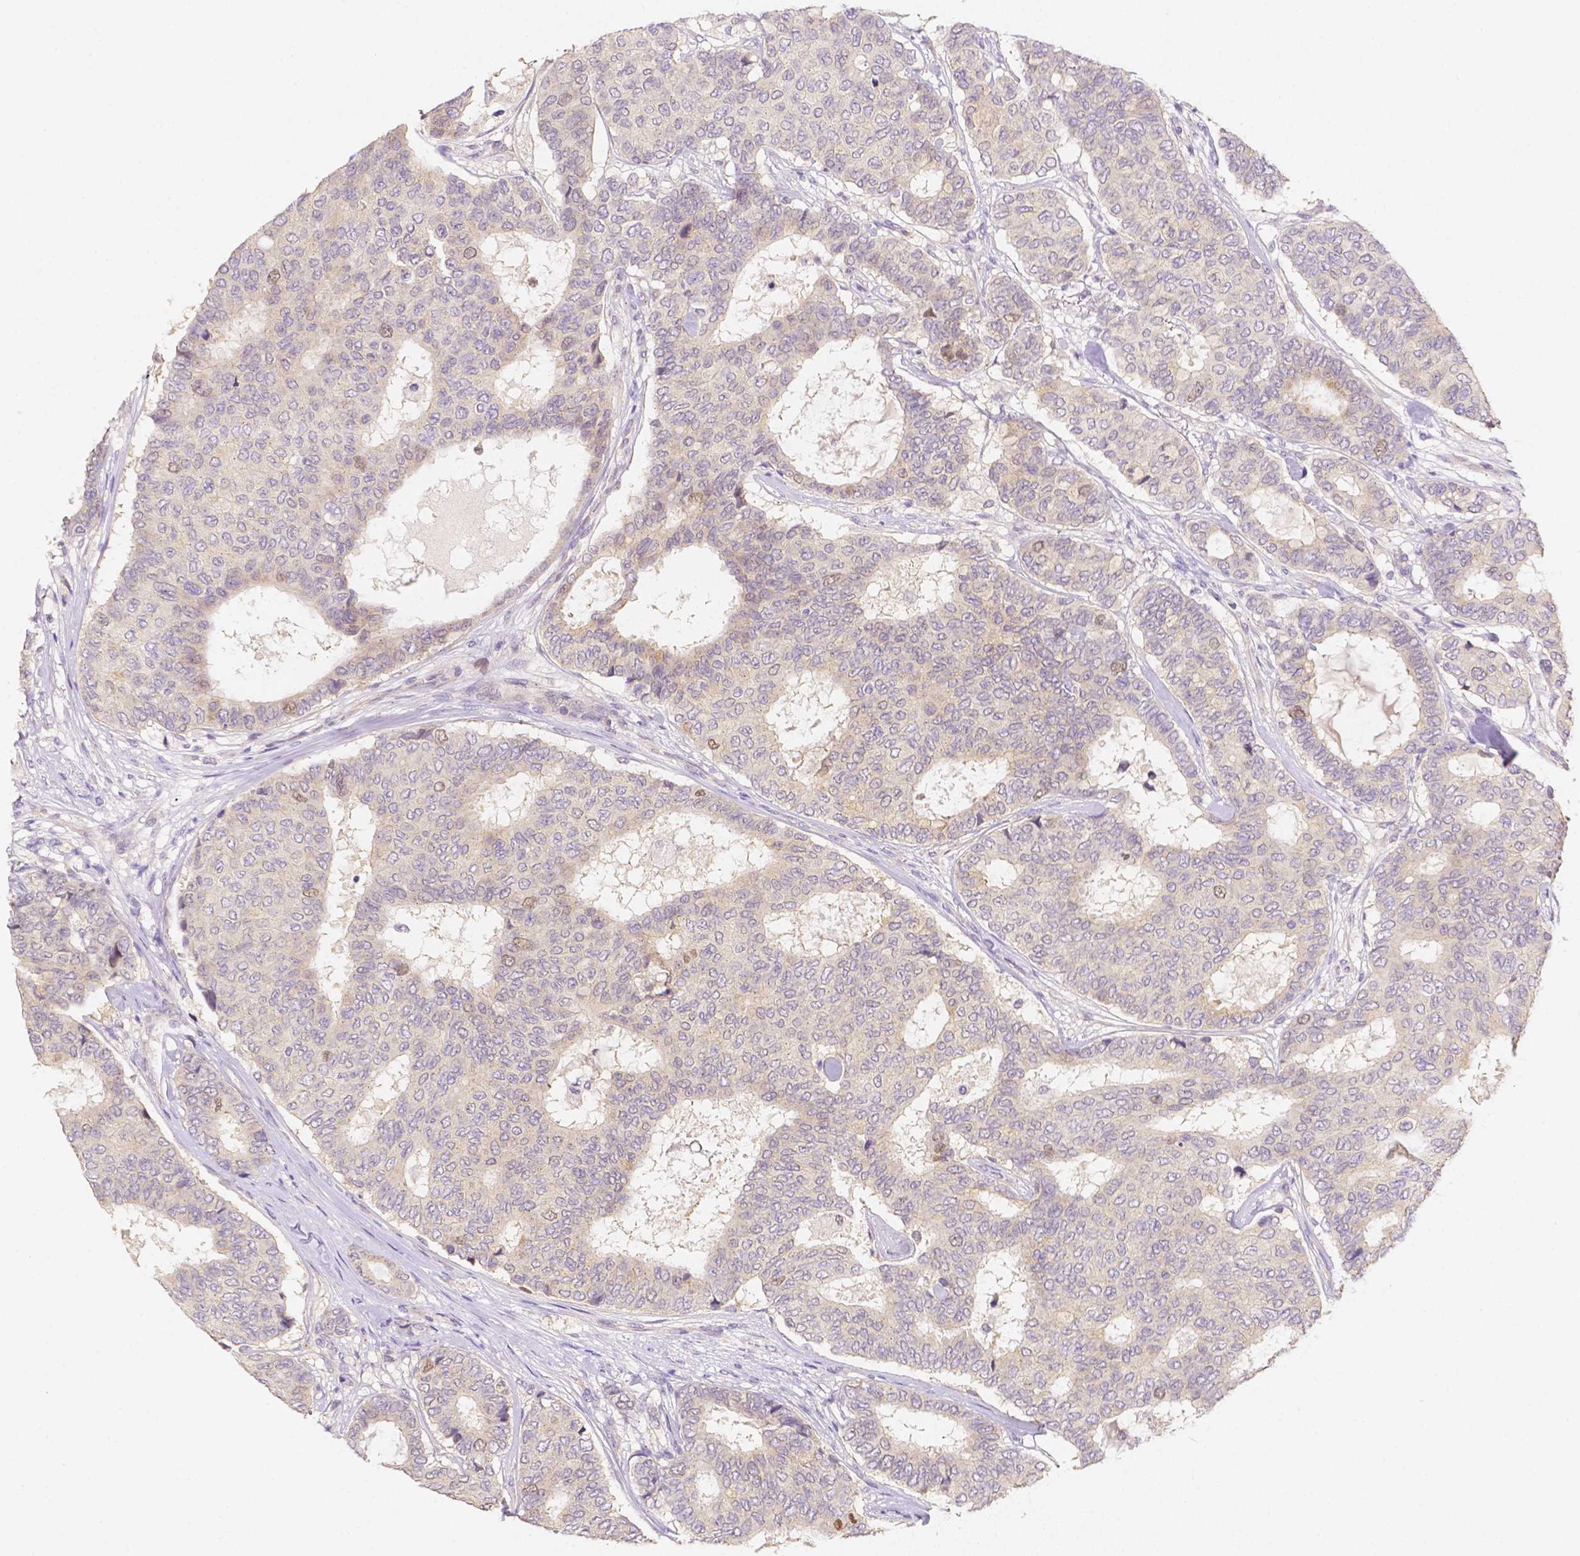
{"staining": {"intensity": "weak", "quantity": "<25%", "location": "nuclear"}, "tissue": "breast cancer", "cell_type": "Tumor cells", "image_type": "cancer", "snomed": [{"axis": "morphology", "description": "Duct carcinoma"}, {"axis": "topography", "description": "Breast"}], "caption": "Immunohistochemistry of human breast cancer (invasive ductal carcinoma) demonstrates no positivity in tumor cells.", "gene": "C10orf67", "patient": {"sex": "female", "age": 75}}